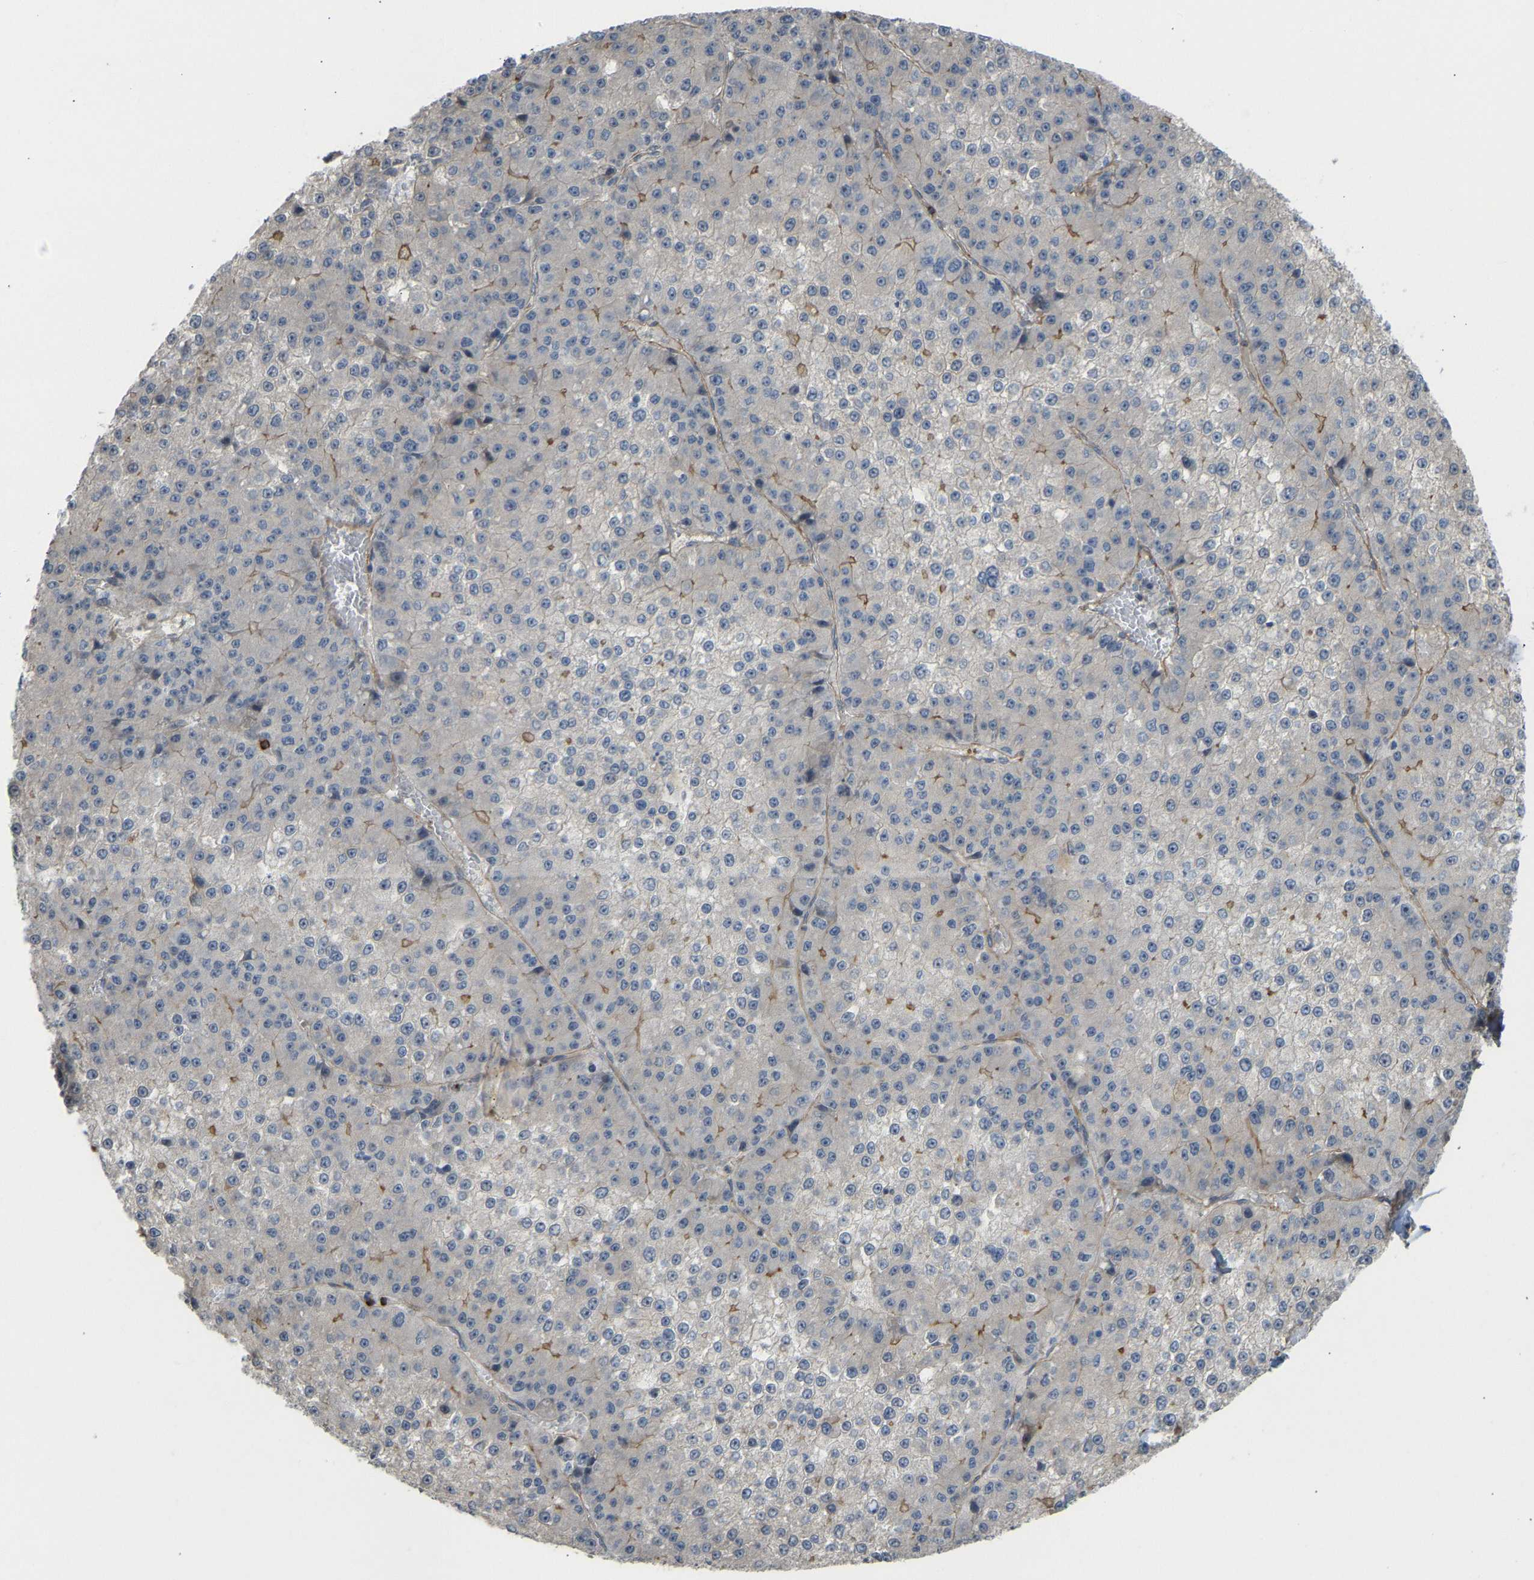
{"staining": {"intensity": "negative", "quantity": "none", "location": "none"}, "tissue": "liver cancer", "cell_type": "Tumor cells", "image_type": "cancer", "snomed": [{"axis": "morphology", "description": "Carcinoma, Hepatocellular, NOS"}, {"axis": "topography", "description": "Liver"}], "caption": "An IHC photomicrograph of hepatocellular carcinoma (liver) is shown. There is no staining in tumor cells of hepatocellular carcinoma (liver).", "gene": "KIAA1671", "patient": {"sex": "female", "age": 73}}